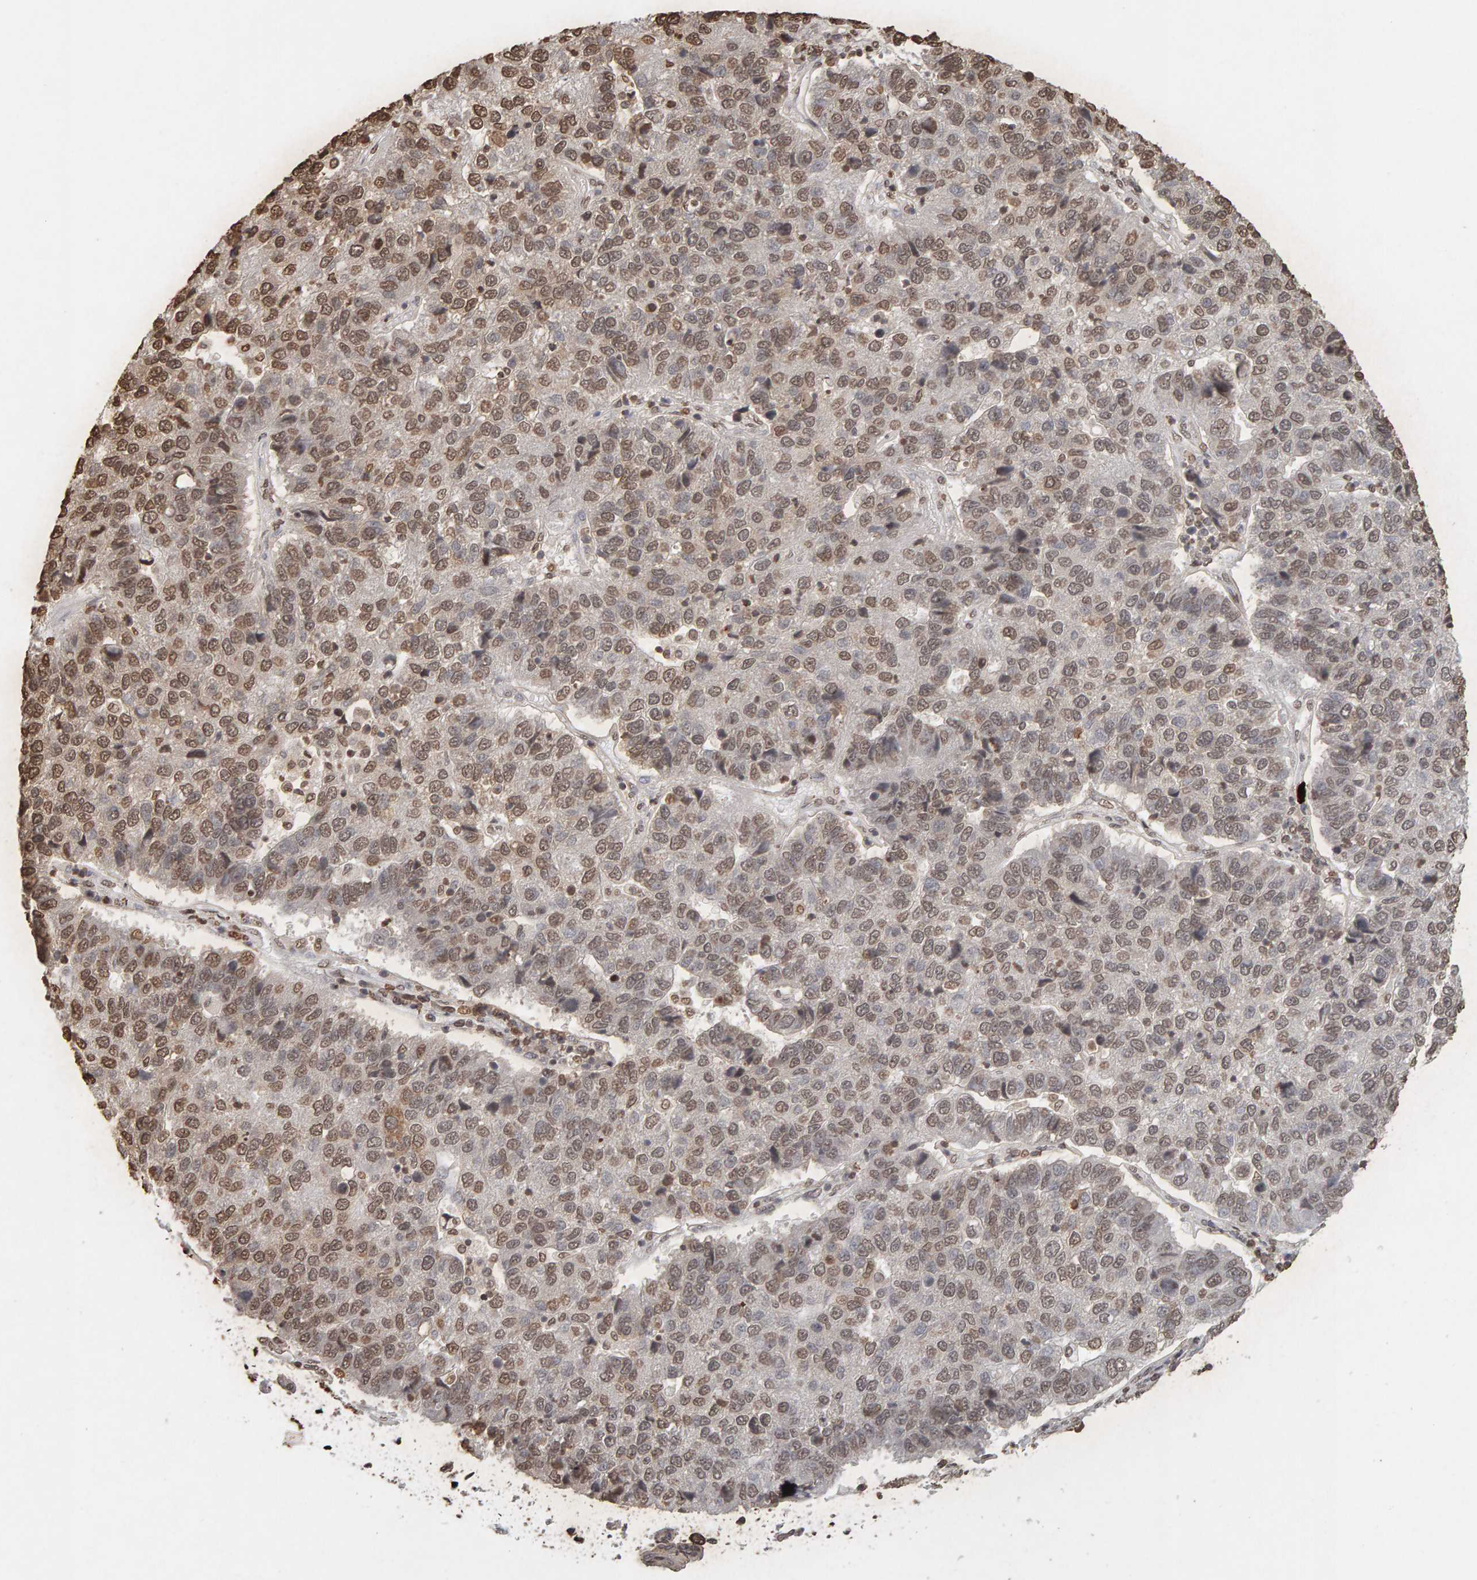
{"staining": {"intensity": "weak", "quantity": ">75%", "location": "nuclear"}, "tissue": "pancreatic cancer", "cell_type": "Tumor cells", "image_type": "cancer", "snomed": [{"axis": "morphology", "description": "Adenocarcinoma, NOS"}, {"axis": "topography", "description": "Pancreas"}], "caption": "High-power microscopy captured an immunohistochemistry photomicrograph of pancreatic cancer (adenocarcinoma), revealing weak nuclear positivity in about >75% of tumor cells.", "gene": "DNAJB5", "patient": {"sex": "female", "age": 61}}